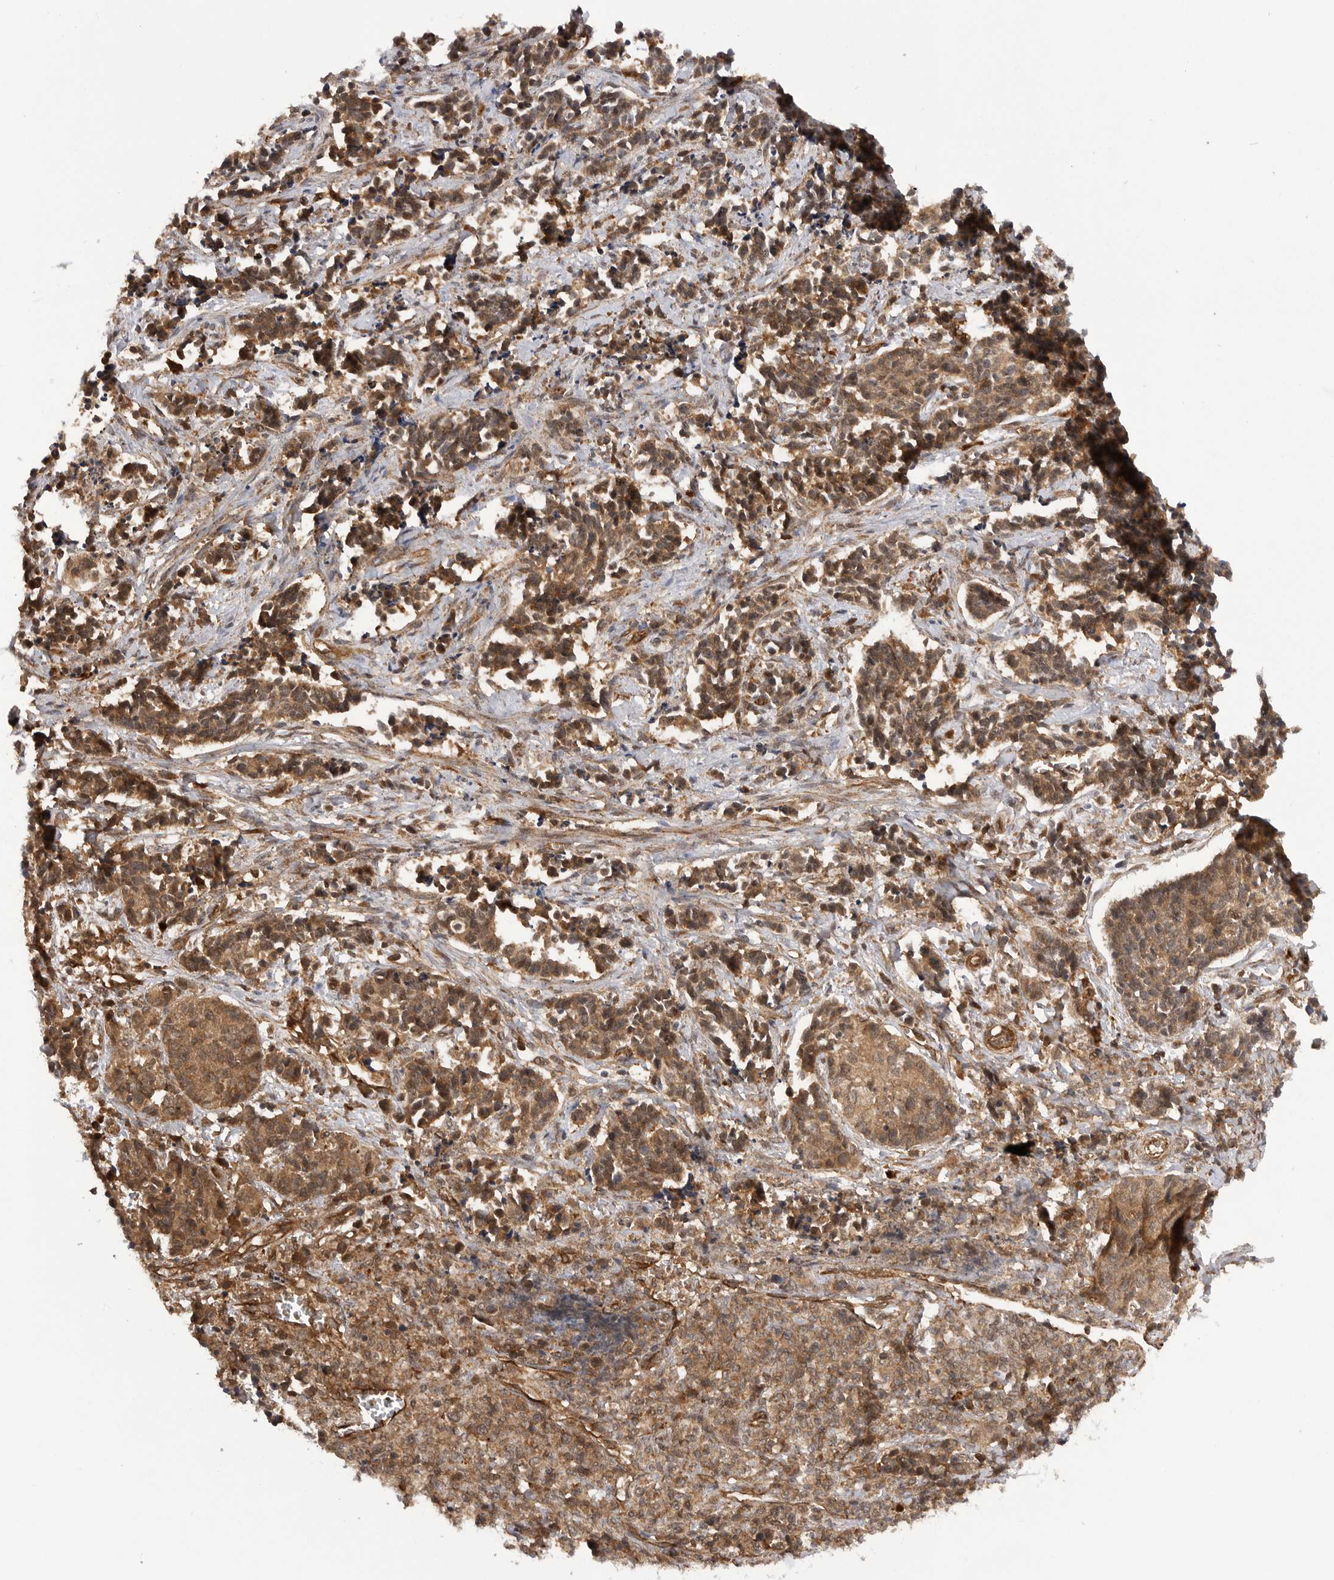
{"staining": {"intensity": "moderate", "quantity": ">75%", "location": "cytoplasmic/membranous"}, "tissue": "cervical cancer", "cell_type": "Tumor cells", "image_type": "cancer", "snomed": [{"axis": "morphology", "description": "Normal tissue, NOS"}, {"axis": "morphology", "description": "Squamous cell carcinoma, NOS"}, {"axis": "topography", "description": "Cervix"}], "caption": "Human cervical cancer stained with a brown dye demonstrates moderate cytoplasmic/membranous positive staining in approximately >75% of tumor cells.", "gene": "PRDX4", "patient": {"sex": "female", "age": 35}}